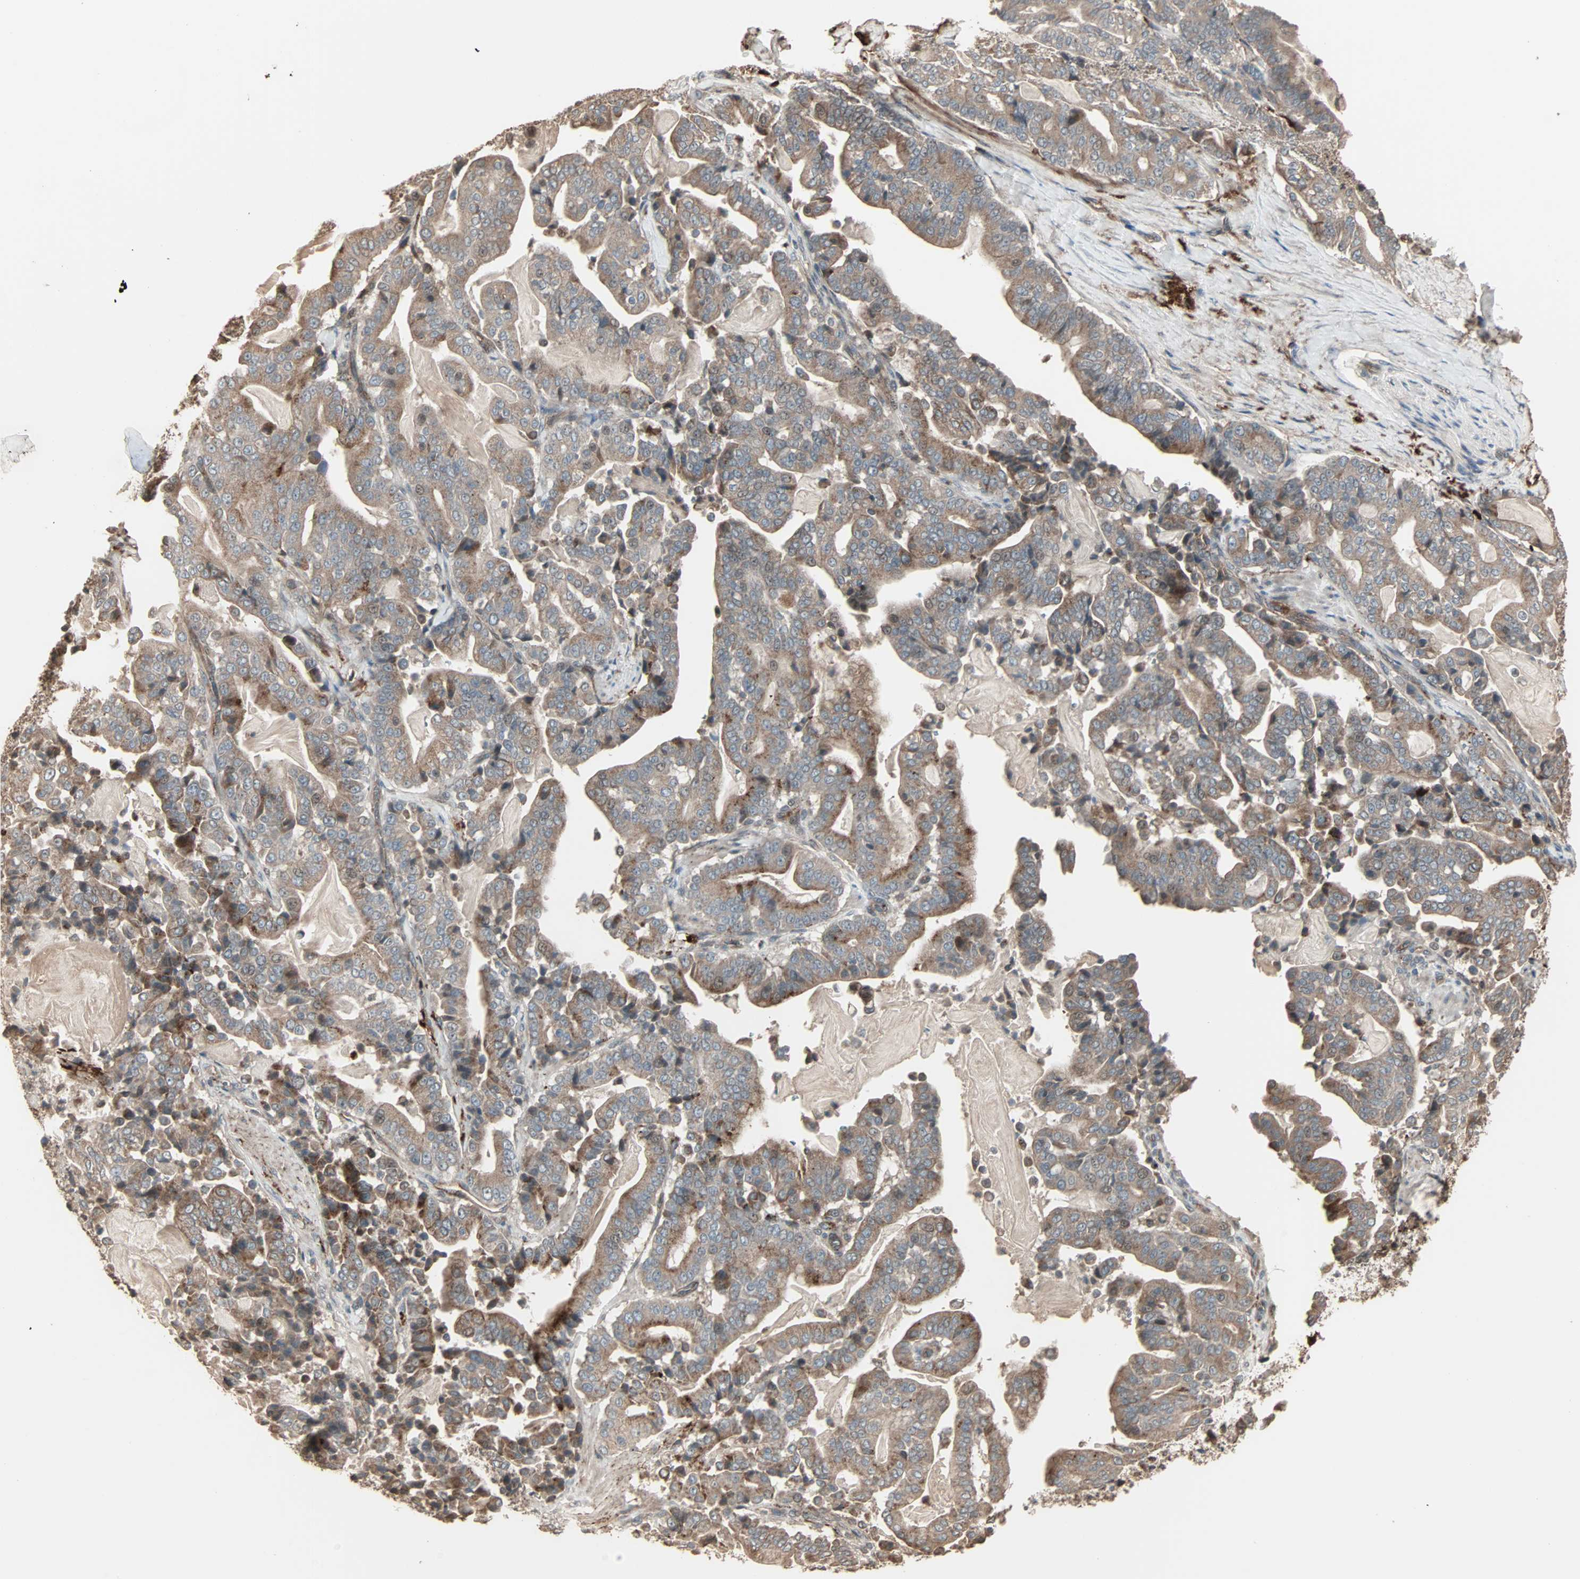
{"staining": {"intensity": "moderate", "quantity": ">75%", "location": "cytoplasmic/membranous"}, "tissue": "pancreatic cancer", "cell_type": "Tumor cells", "image_type": "cancer", "snomed": [{"axis": "morphology", "description": "Adenocarcinoma, NOS"}, {"axis": "topography", "description": "Pancreas"}], "caption": "A medium amount of moderate cytoplasmic/membranous expression is seen in approximately >75% of tumor cells in adenocarcinoma (pancreatic) tissue.", "gene": "CALCRL", "patient": {"sex": "male", "age": 63}}